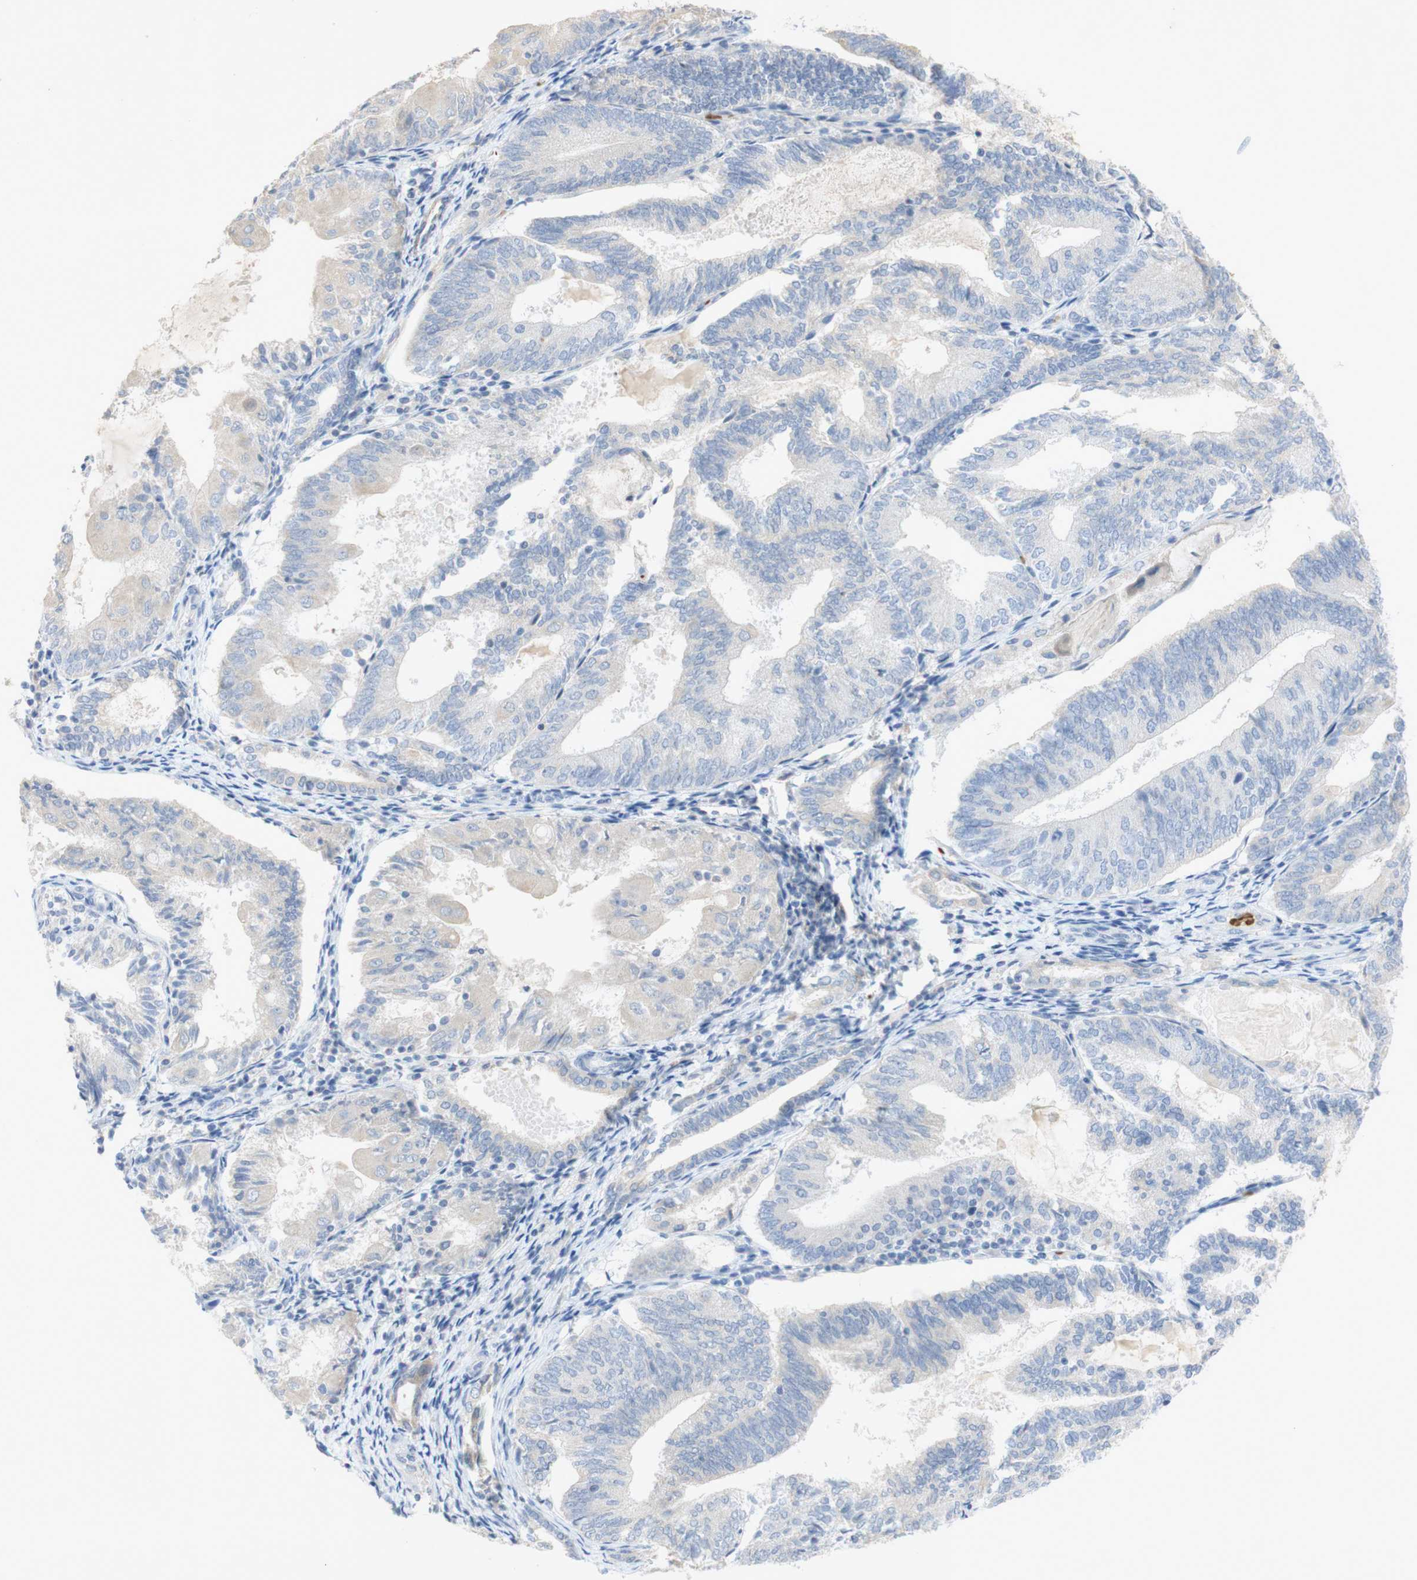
{"staining": {"intensity": "negative", "quantity": "none", "location": "none"}, "tissue": "endometrial cancer", "cell_type": "Tumor cells", "image_type": "cancer", "snomed": [{"axis": "morphology", "description": "Adenocarcinoma, NOS"}, {"axis": "topography", "description": "Endometrium"}], "caption": "Image shows no protein staining in tumor cells of endometrial cancer (adenocarcinoma) tissue.", "gene": "EPO", "patient": {"sex": "female", "age": 81}}